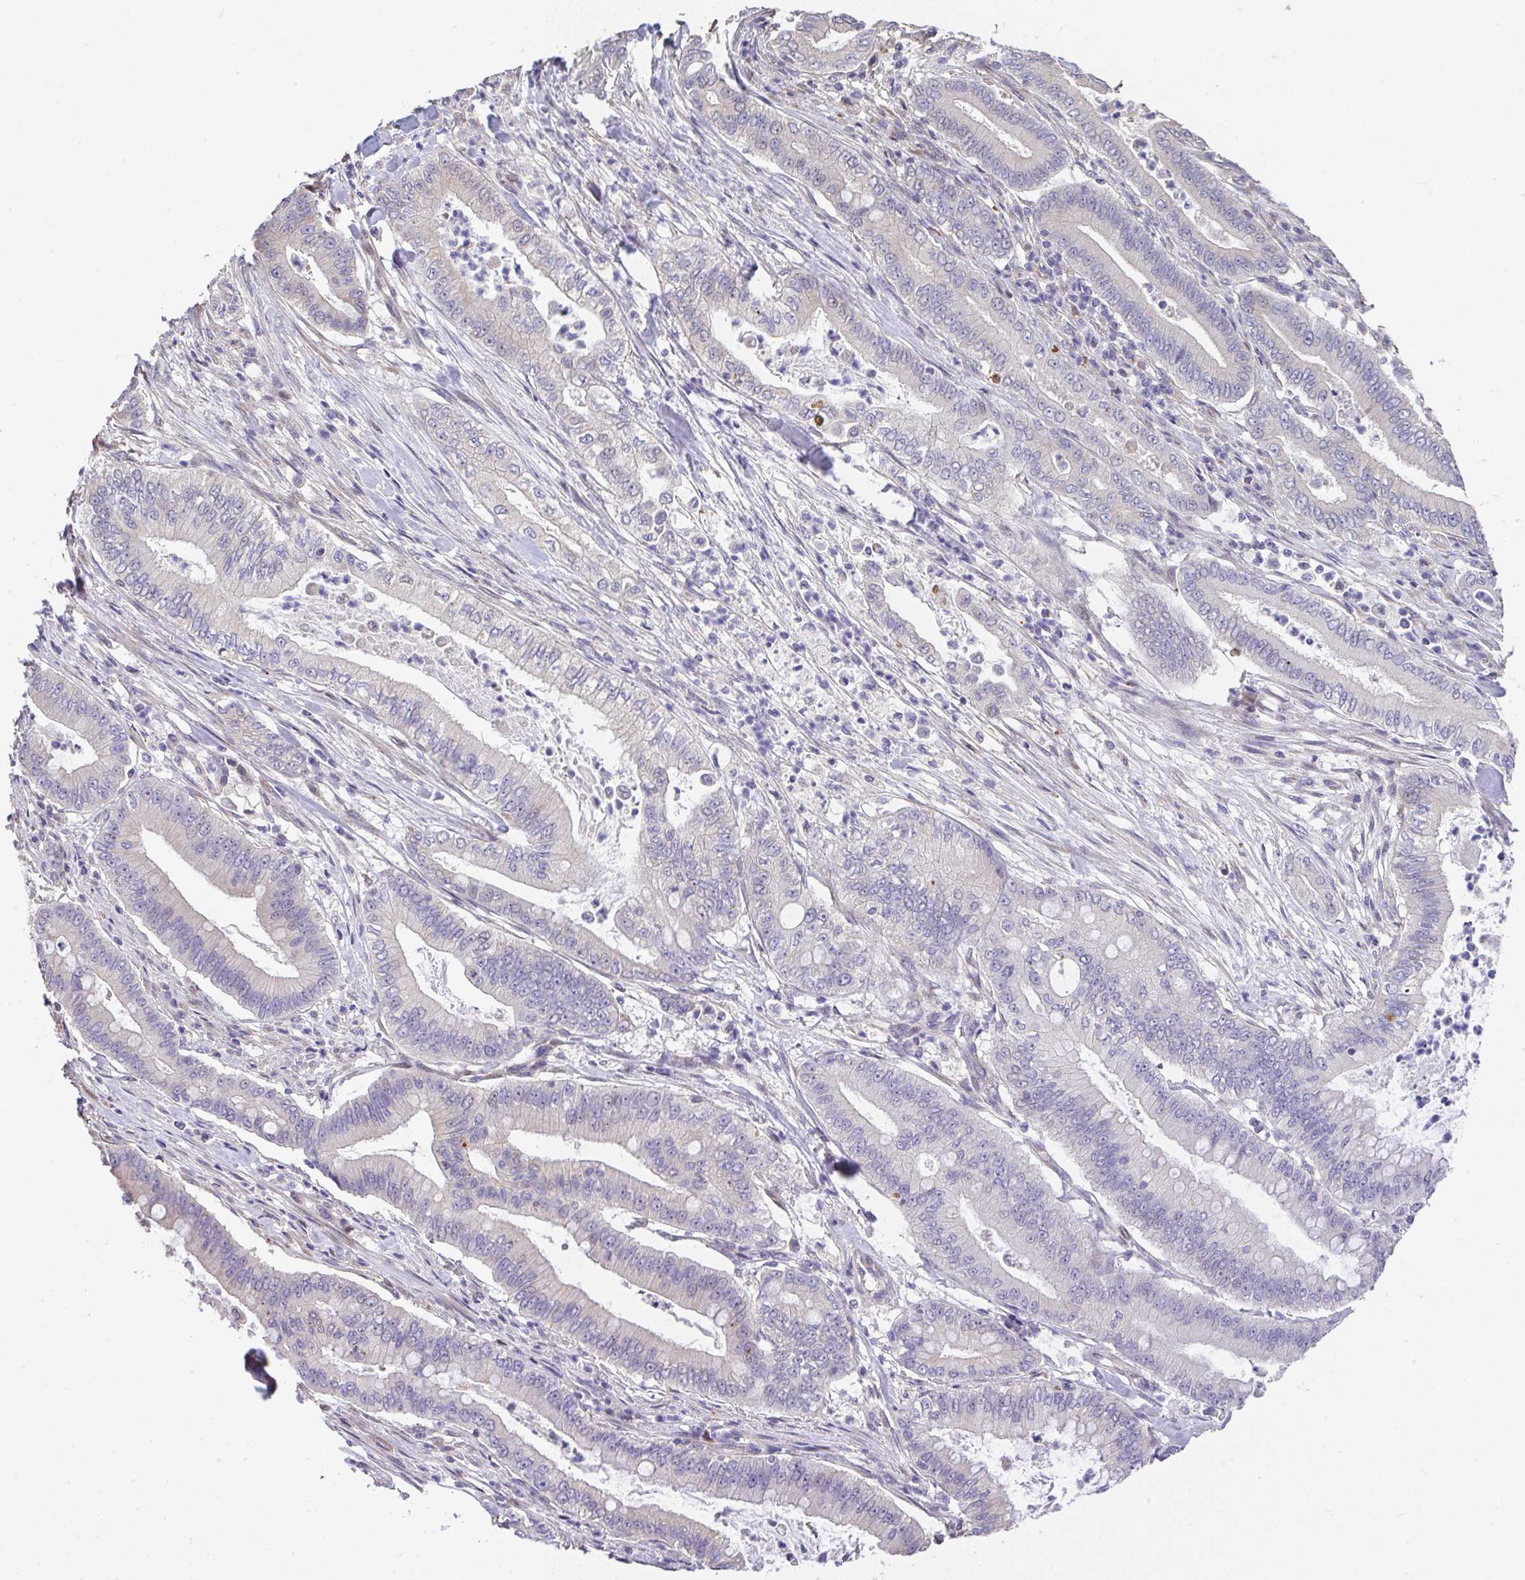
{"staining": {"intensity": "negative", "quantity": "none", "location": "none"}, "tissue": "pancreatic cancer", "cell_type": "Tumor cells", "image_type": "cancer", "snomed": [{"axis": "morphology", "description": "Adenocarcinoma, NOS"}, {"axis": "topography", "description": "Pancreas"}], "caption": "A micrograph of pancreatic cancer stained for a protein demonstrates no brown staining in tumor cells. (IHC, brightfield microscopy, high magnification).", "gene": "RUNDC3B", "patient": {"sex": "male", "age": 71}}